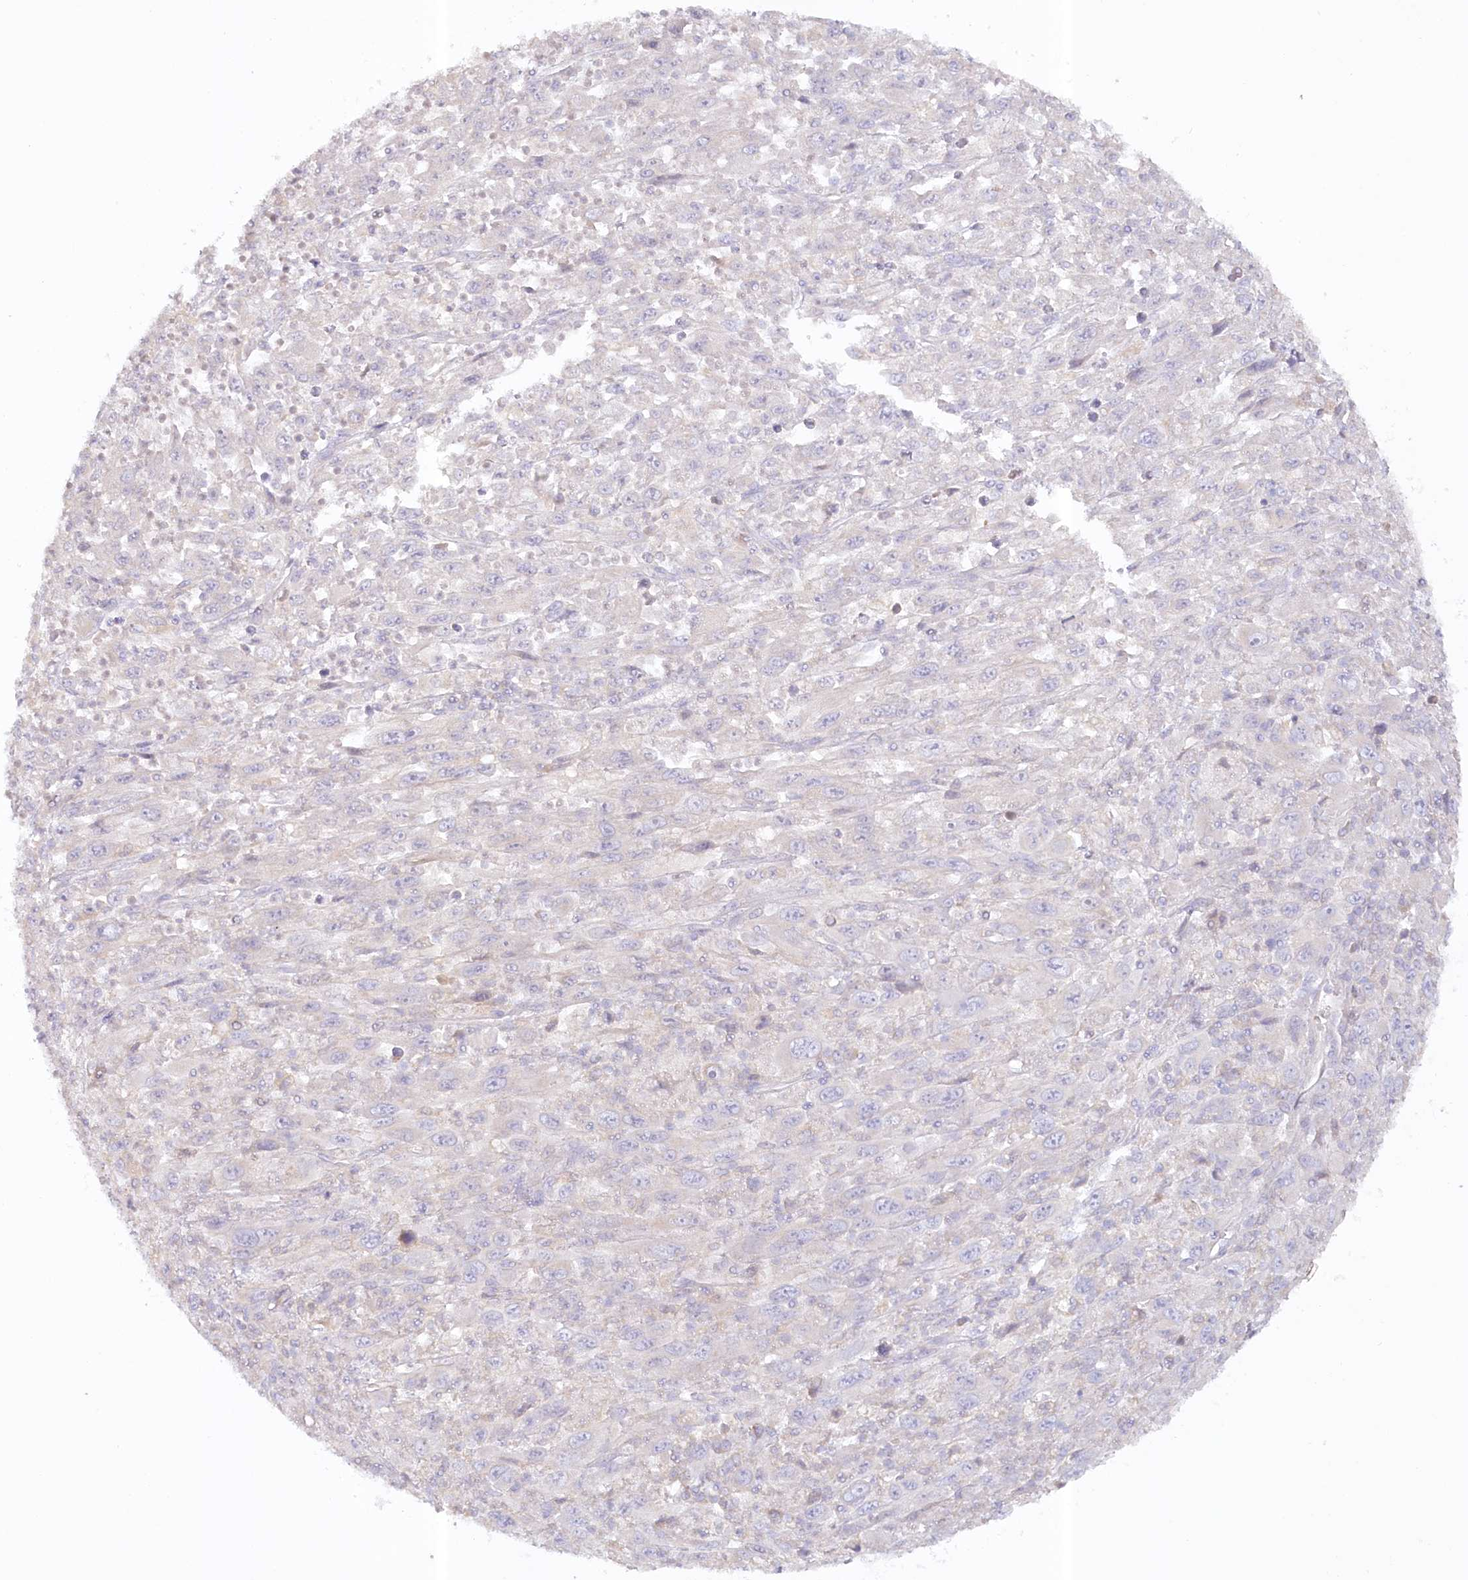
{"staining": {"intensity": "negative", "quantity": "none", "location": "none"}, "tissue": "melanoma", "cell_type": "Tumor cells", "image_type": "cancer", "snomed": [{"axis": "morphology", "description": "Malignant melanoma, Metastatic site"}, {"axis": "topography", "description": "Skin"}], "caption": "This is an immunohistochemistry (IHC) image of malignant melanoma (metastatic site). There is no staining in tumor cells.", "gene": "PAIP2", "patient": {"sex": "female", "age": 56}}